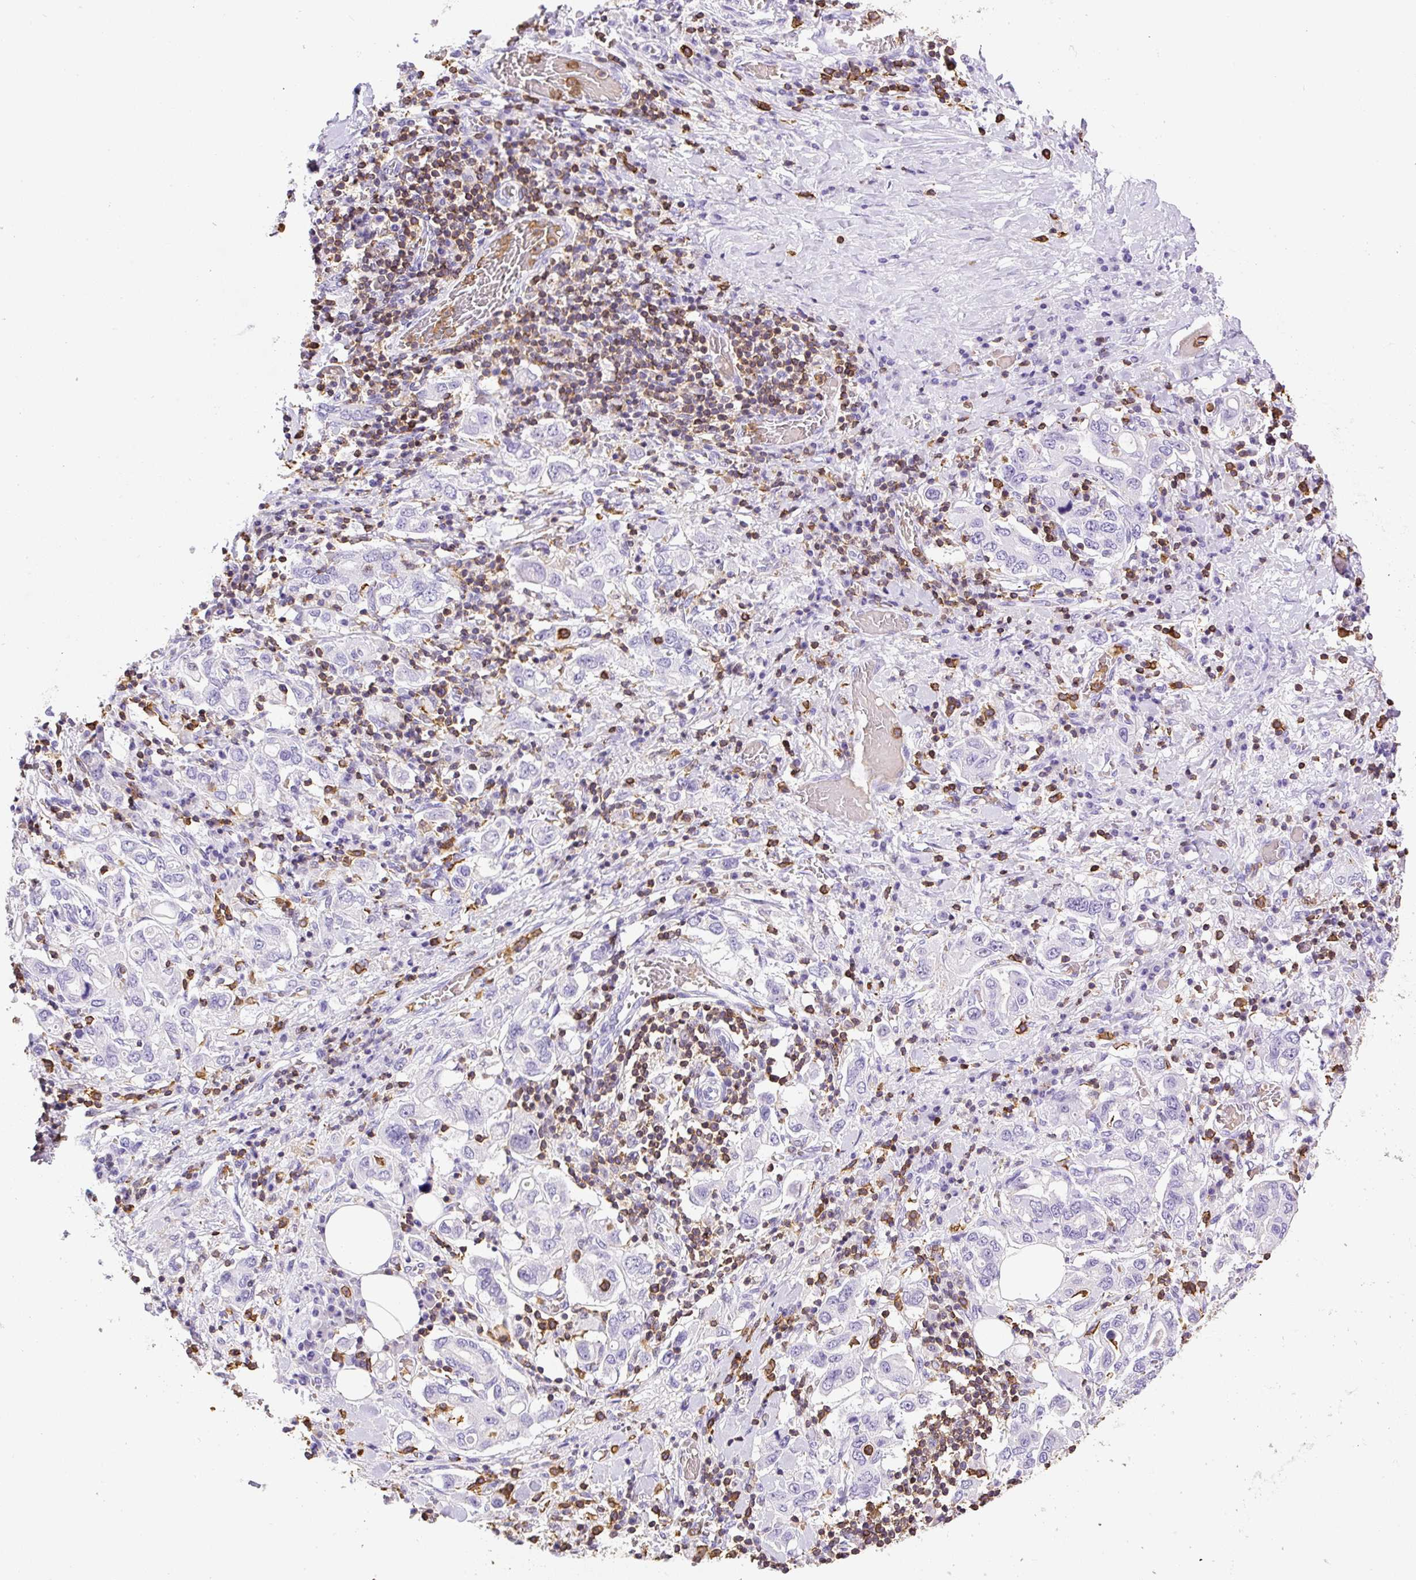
{"staining": {"intensity": "negative", "quantity": "none", "location": "none"}, "tissue": "stomach cancer", "cell_type": "Tumor cells", "image_type": "cancer", "snomed": [{"axis": "morphology", "description": "Adenocarcinoma, NOS"}, {"axis": "topography", "description": "Stomach, upper"}, {"axis": "topography", "description": "Stomach"}], "caption": "A high-resolution image shows immunohistochemistry staining of stomach cancer (adenocarcinoma), which displays no significant staining in tumor cells.", "gene": "FAM228B", "patient": {"sex": "male", "age": 62}}